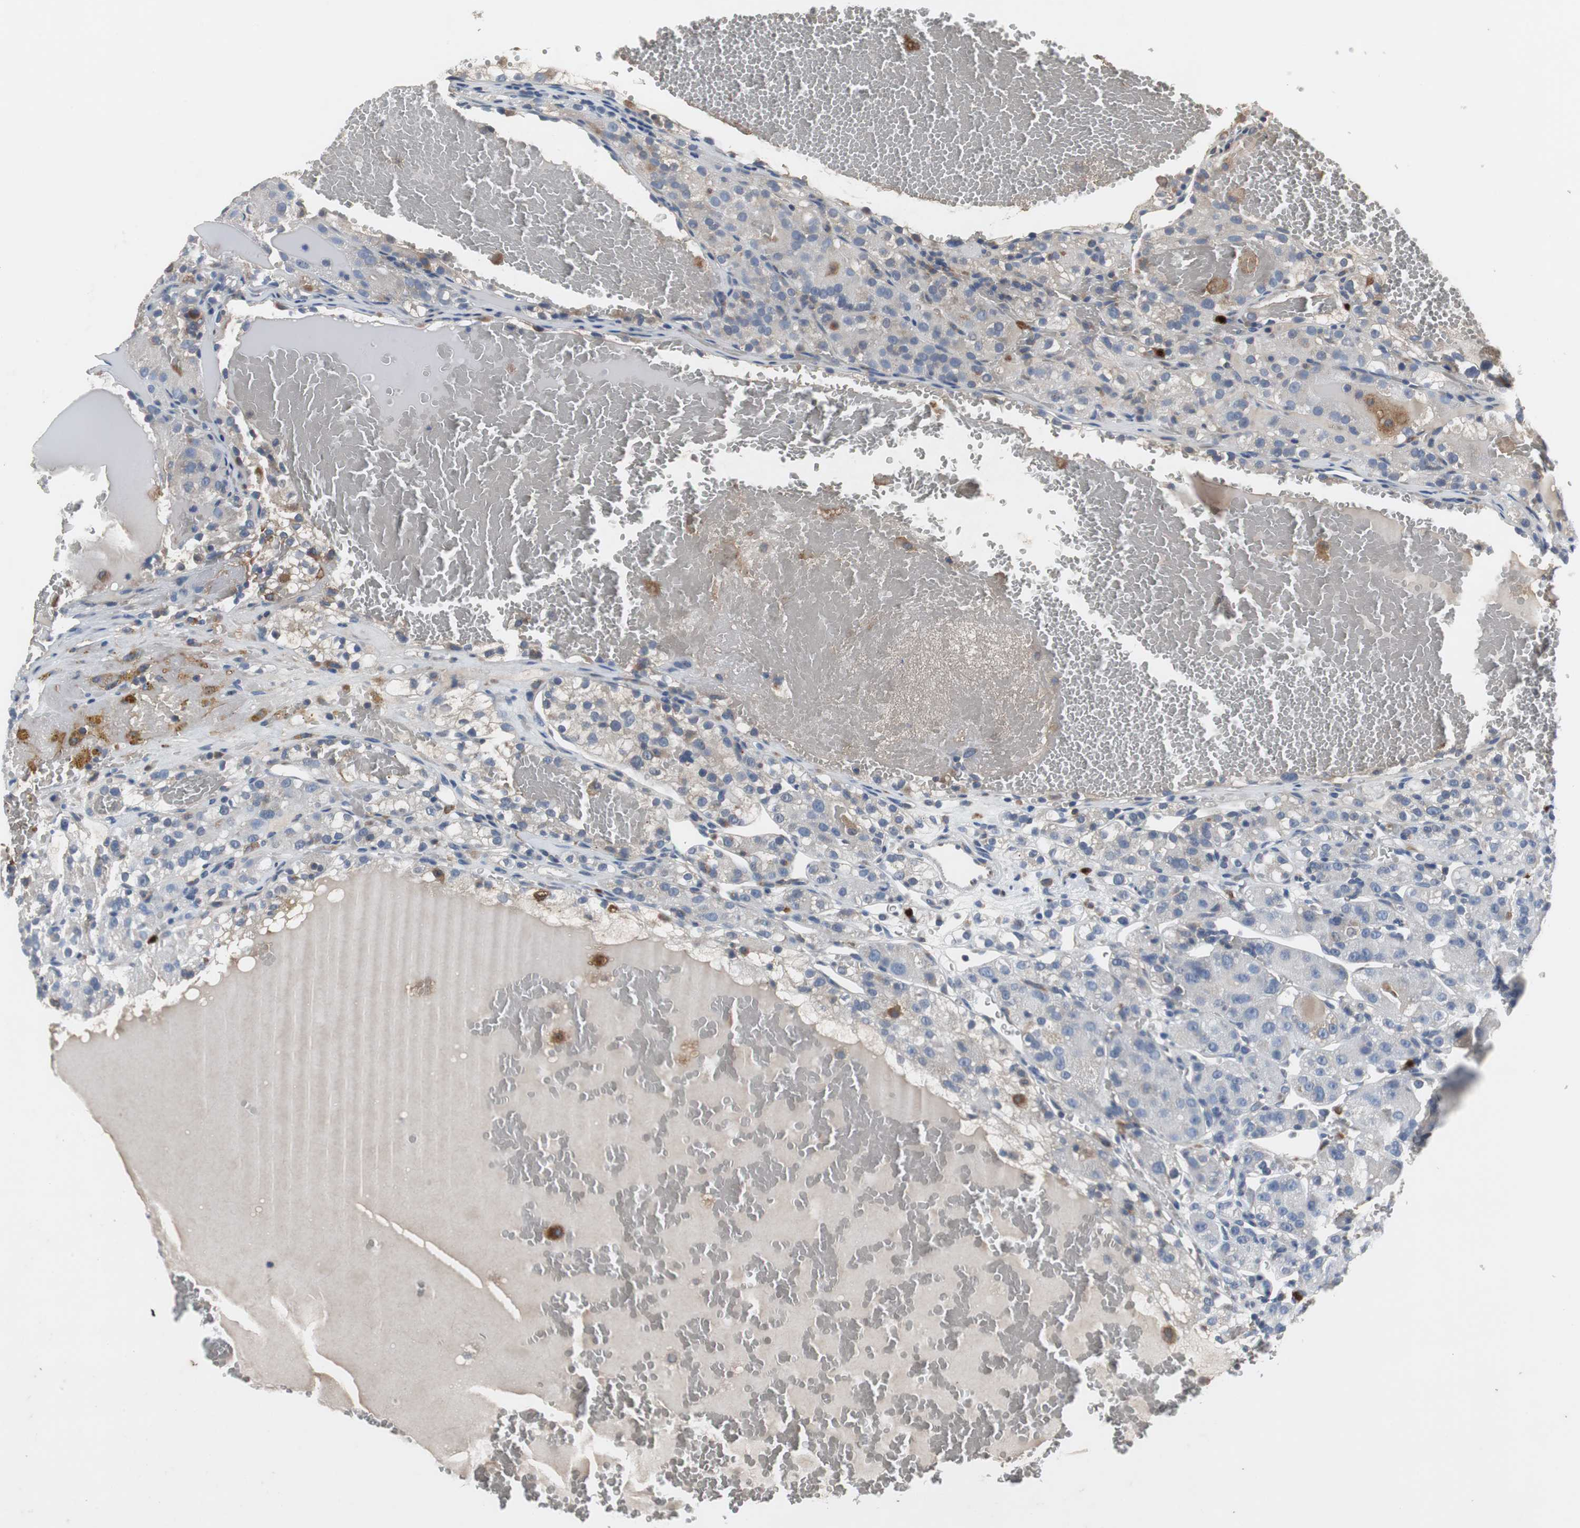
{"staining": {"intensity": "weak", "quantity": "25%-75%", "location": "cytoplasmic/membranous"}, "tissue": "renal cancer", "cell_type": "Tumor cells", "image_type": "cancer", "snomed": [{"axis": "morphology", "description": "Normal tissue, NOS"}, {"axis": "morphology", "description": "Adenocarcinoma, NOS"}, {"axis": "topography", "description": "Kidney"}], "caption": "The histopathology image reveals staining of renal adenocarcinoma, revealing weak cytoplasmic/membranous protein positivity (brown color) within tumor cells.", "gene": "CALB2", "patient": {"sex": "male", "age": 61}}